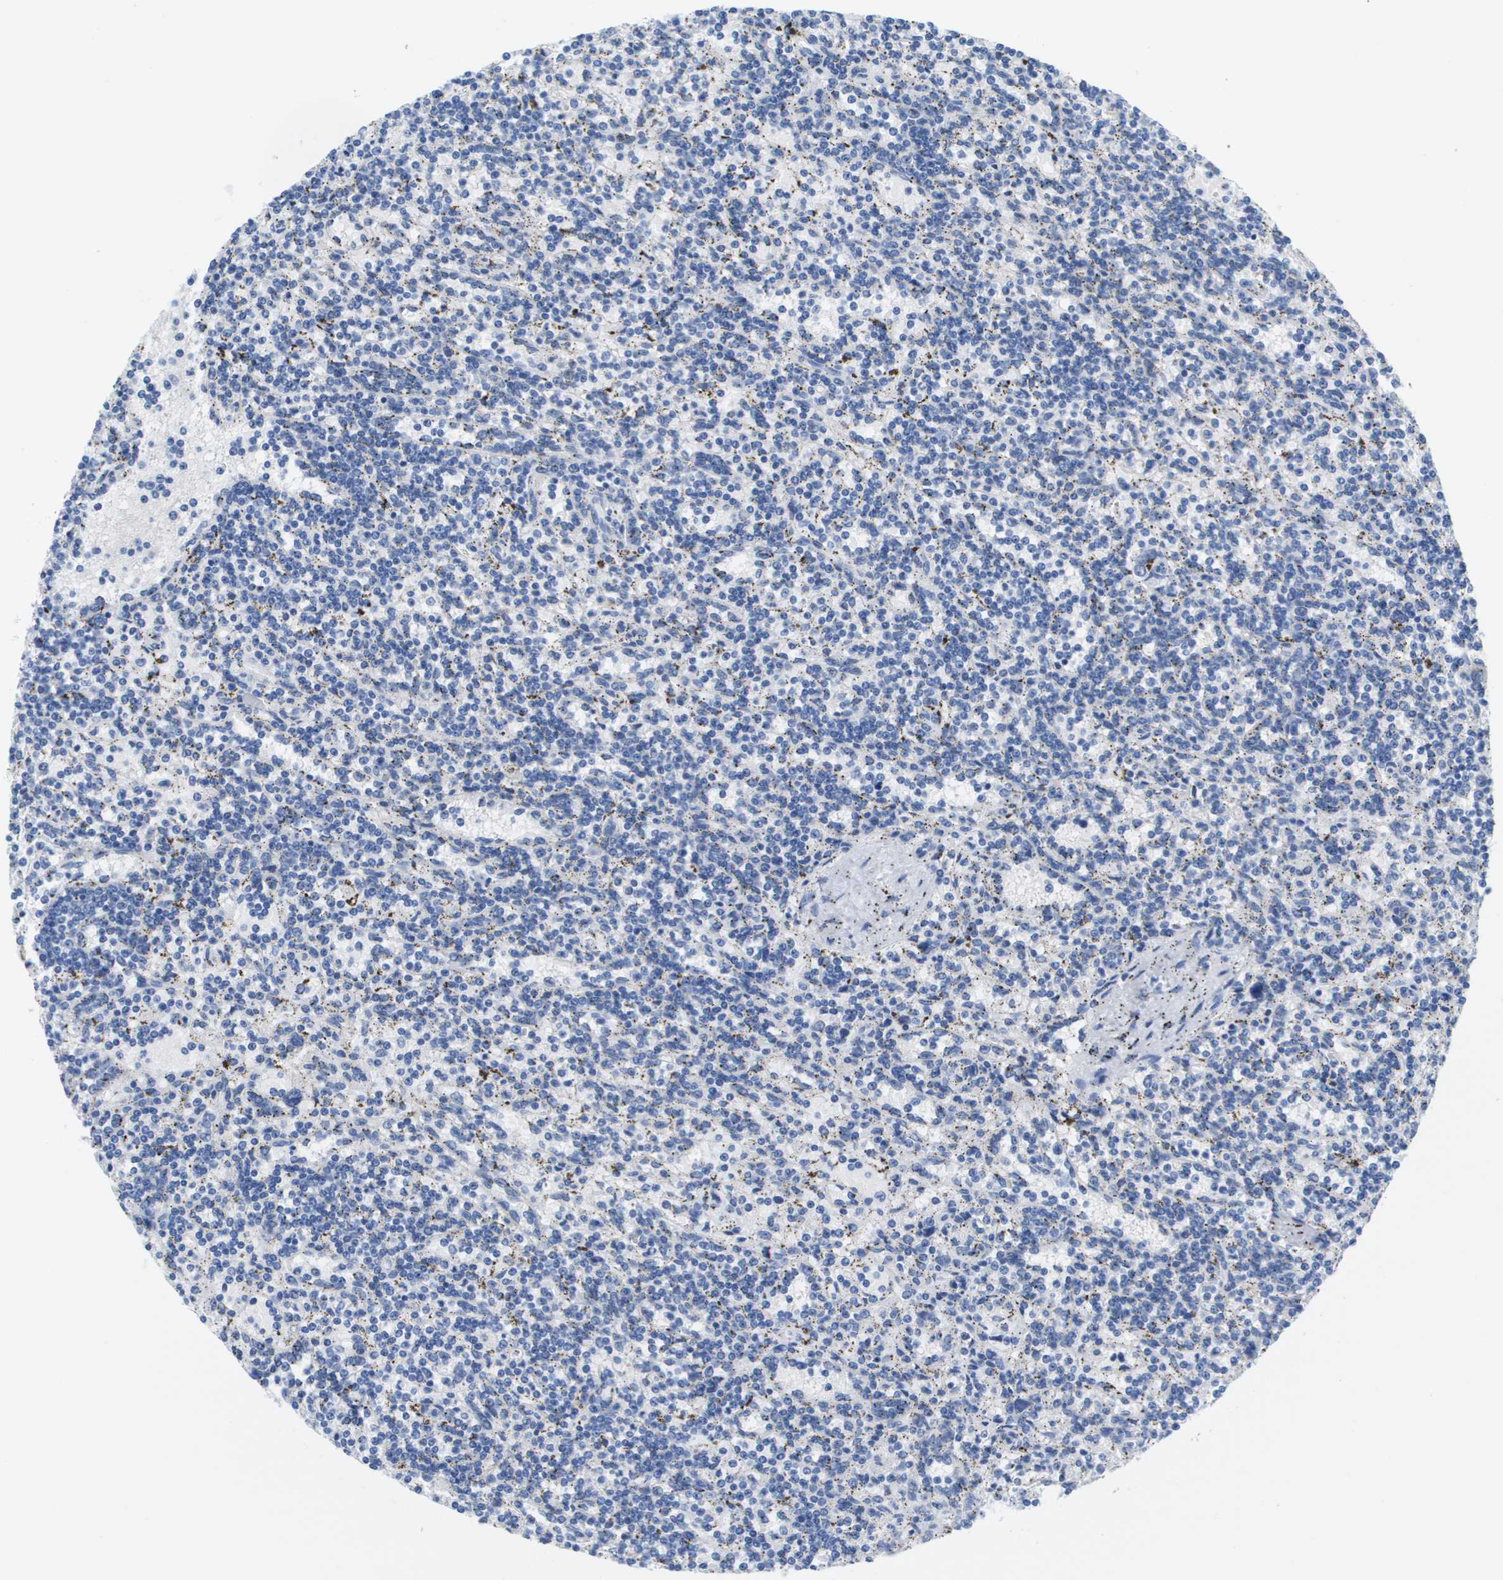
{"staining": {"intensity": "negative", "quantity": "none", "location": "none"}, "tissue": "lymphoma", "cell_type": "Tumor cells", "image_type": "cancer", "snomed": [{"axis": "morphology", "description": "Malignant lymphoma, non-Hodgkin's type, Low grade"}, {"axis": "topography", "description": "Spleen"}], "caption": "Immunohistochemistry (IHC) of human low-grade malignant lymphoma, non-Hodgkin's type shows no staining in tumor cells. (DAB immunohistochemistry (IHC) visualized using brightfield microscopy, high magnification).", "gene": "APOA1", "patient": {"sex": "male", "age": 76}}